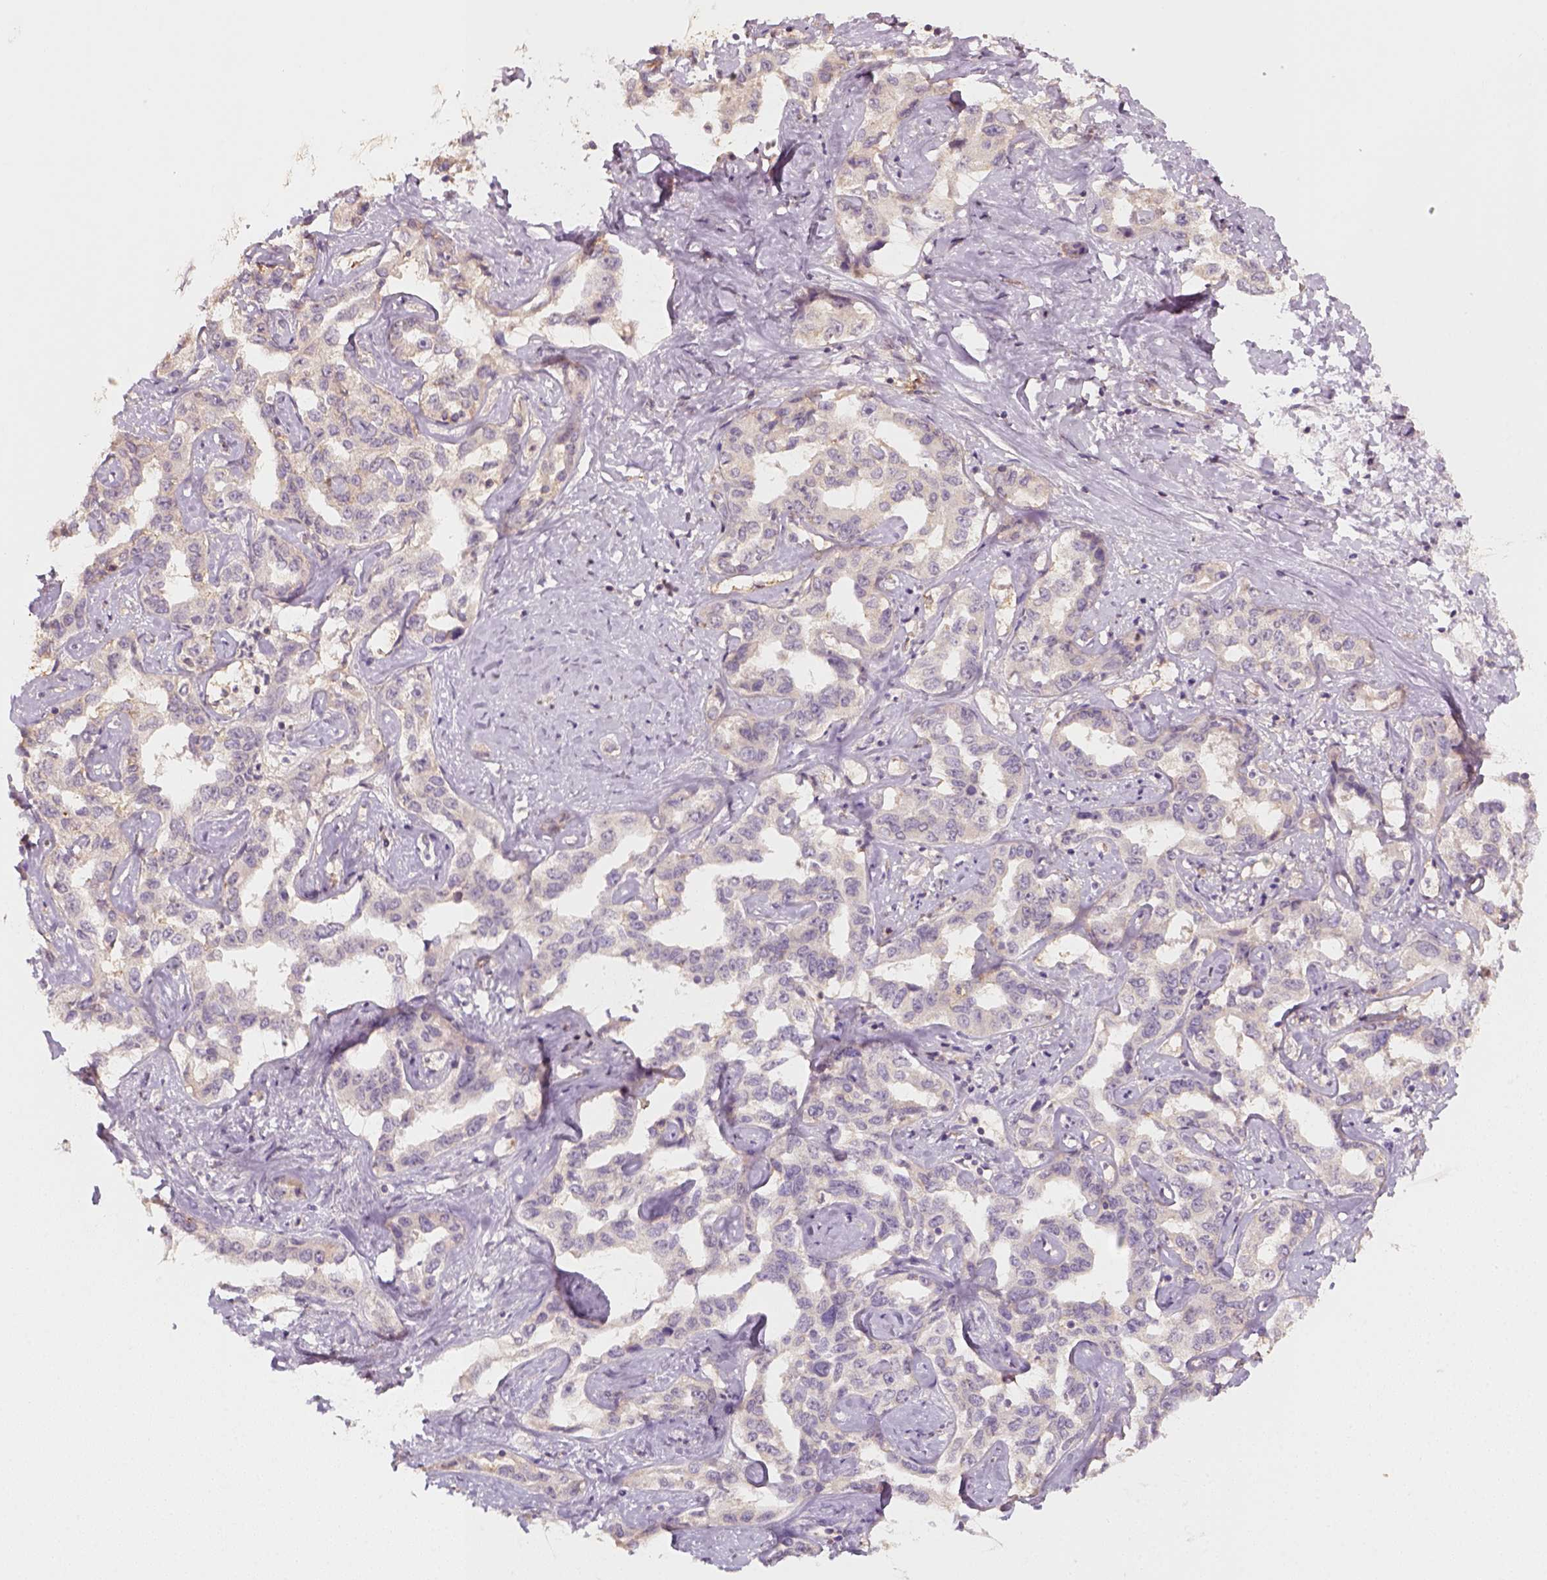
{"staining": {"intensity": "negative", "quantity": "none", "location": "none"}, "tissue": "liver cancer", "cell_type": "Tumor cells", "image_type": "cancer", "snomed": [{"axis": "morphology", "description": "Cholangiocarcinoma"}, {"axis": "topography", "description": "Liver"}], "caption": "This is an immunohistochemistry photomicrograph of human liver cholangiocarcinoma. There is no expression in tumor cells.", "gene": "AQP9", "patient": {"sex": "male", "age": 59}}